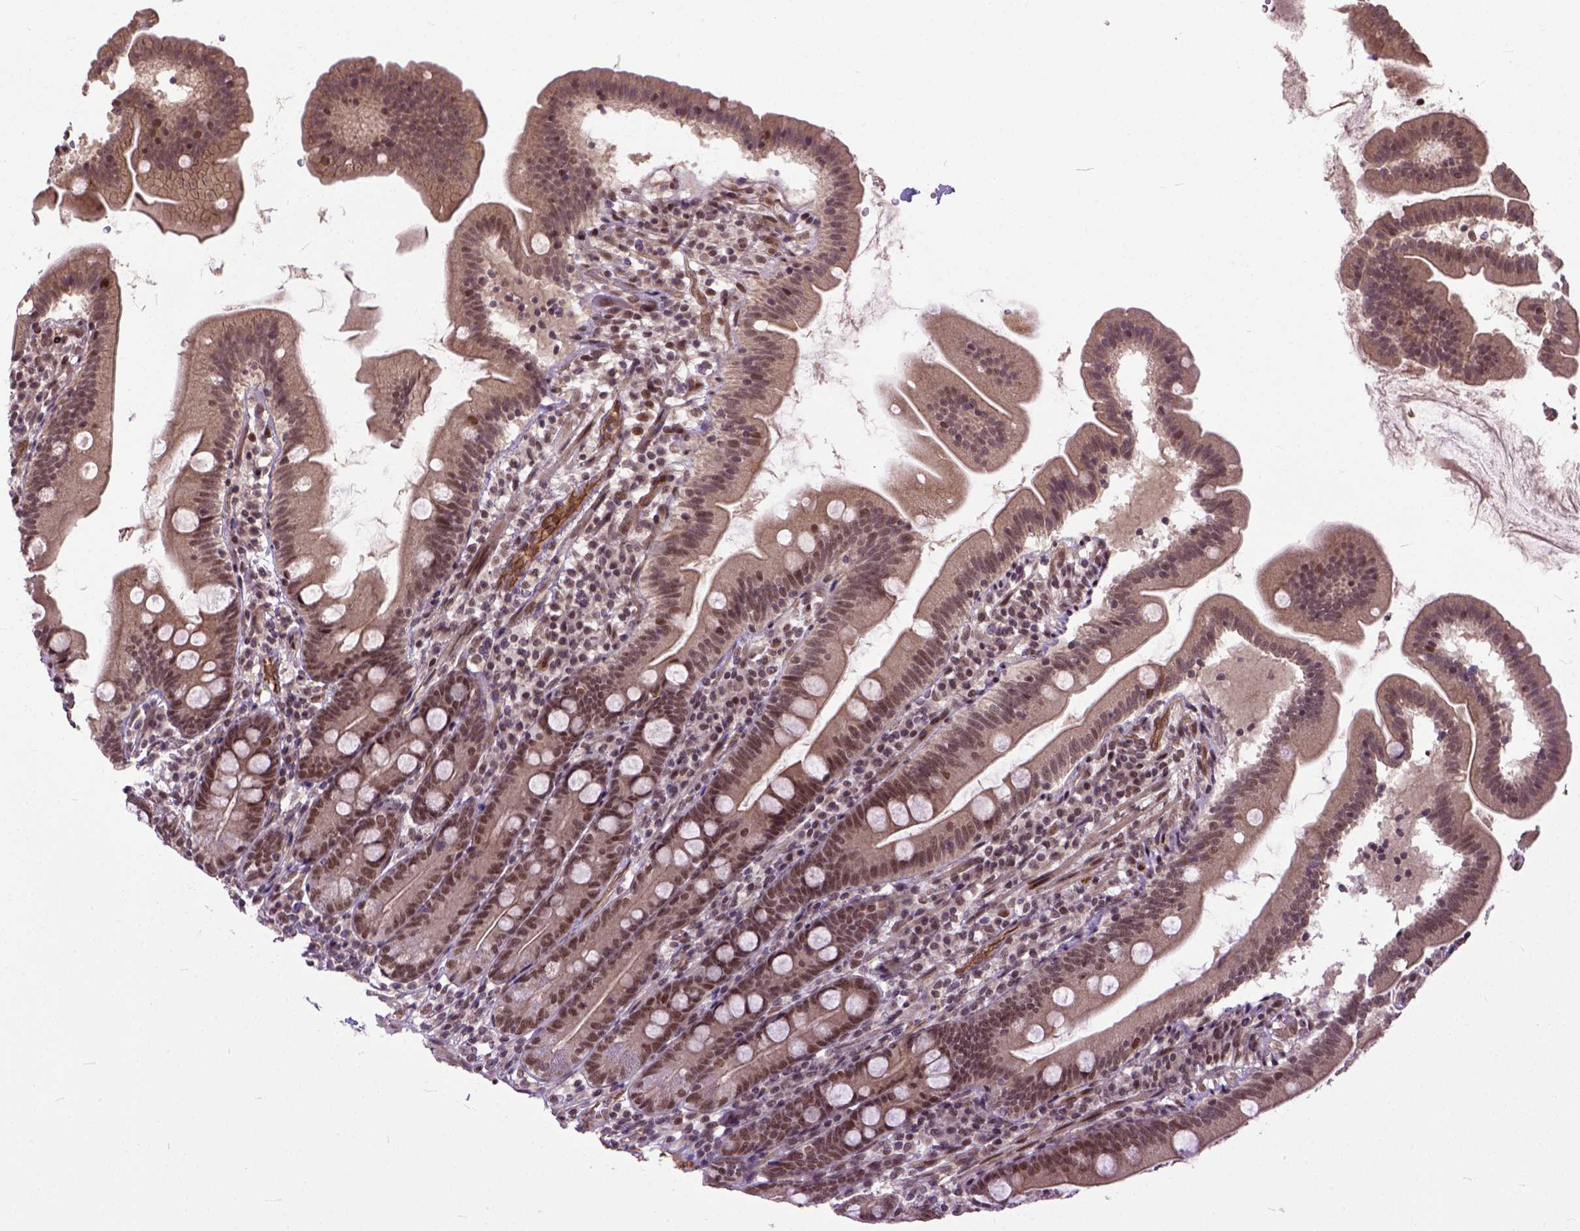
{"staining": {"intensity": "moderate", "quantity": "25%-75%", "location": "nuclear"}, "tissue": "duodenum", "cell_type": "Glandular cells", "image_type": "normal", "snomed": [{"axis": "morphology", "description": "Normal tissue, NOS"}, {"axis": "topography", "description": "Duodenum"}], "caption": "Normal duodenum reveals moderate nuclear expression in approximately 25%-75% of glandular cells, visualized by immunohistochemistry.", "gene": "ZNF630", "patient": {"sex": "female", "age": 67}}